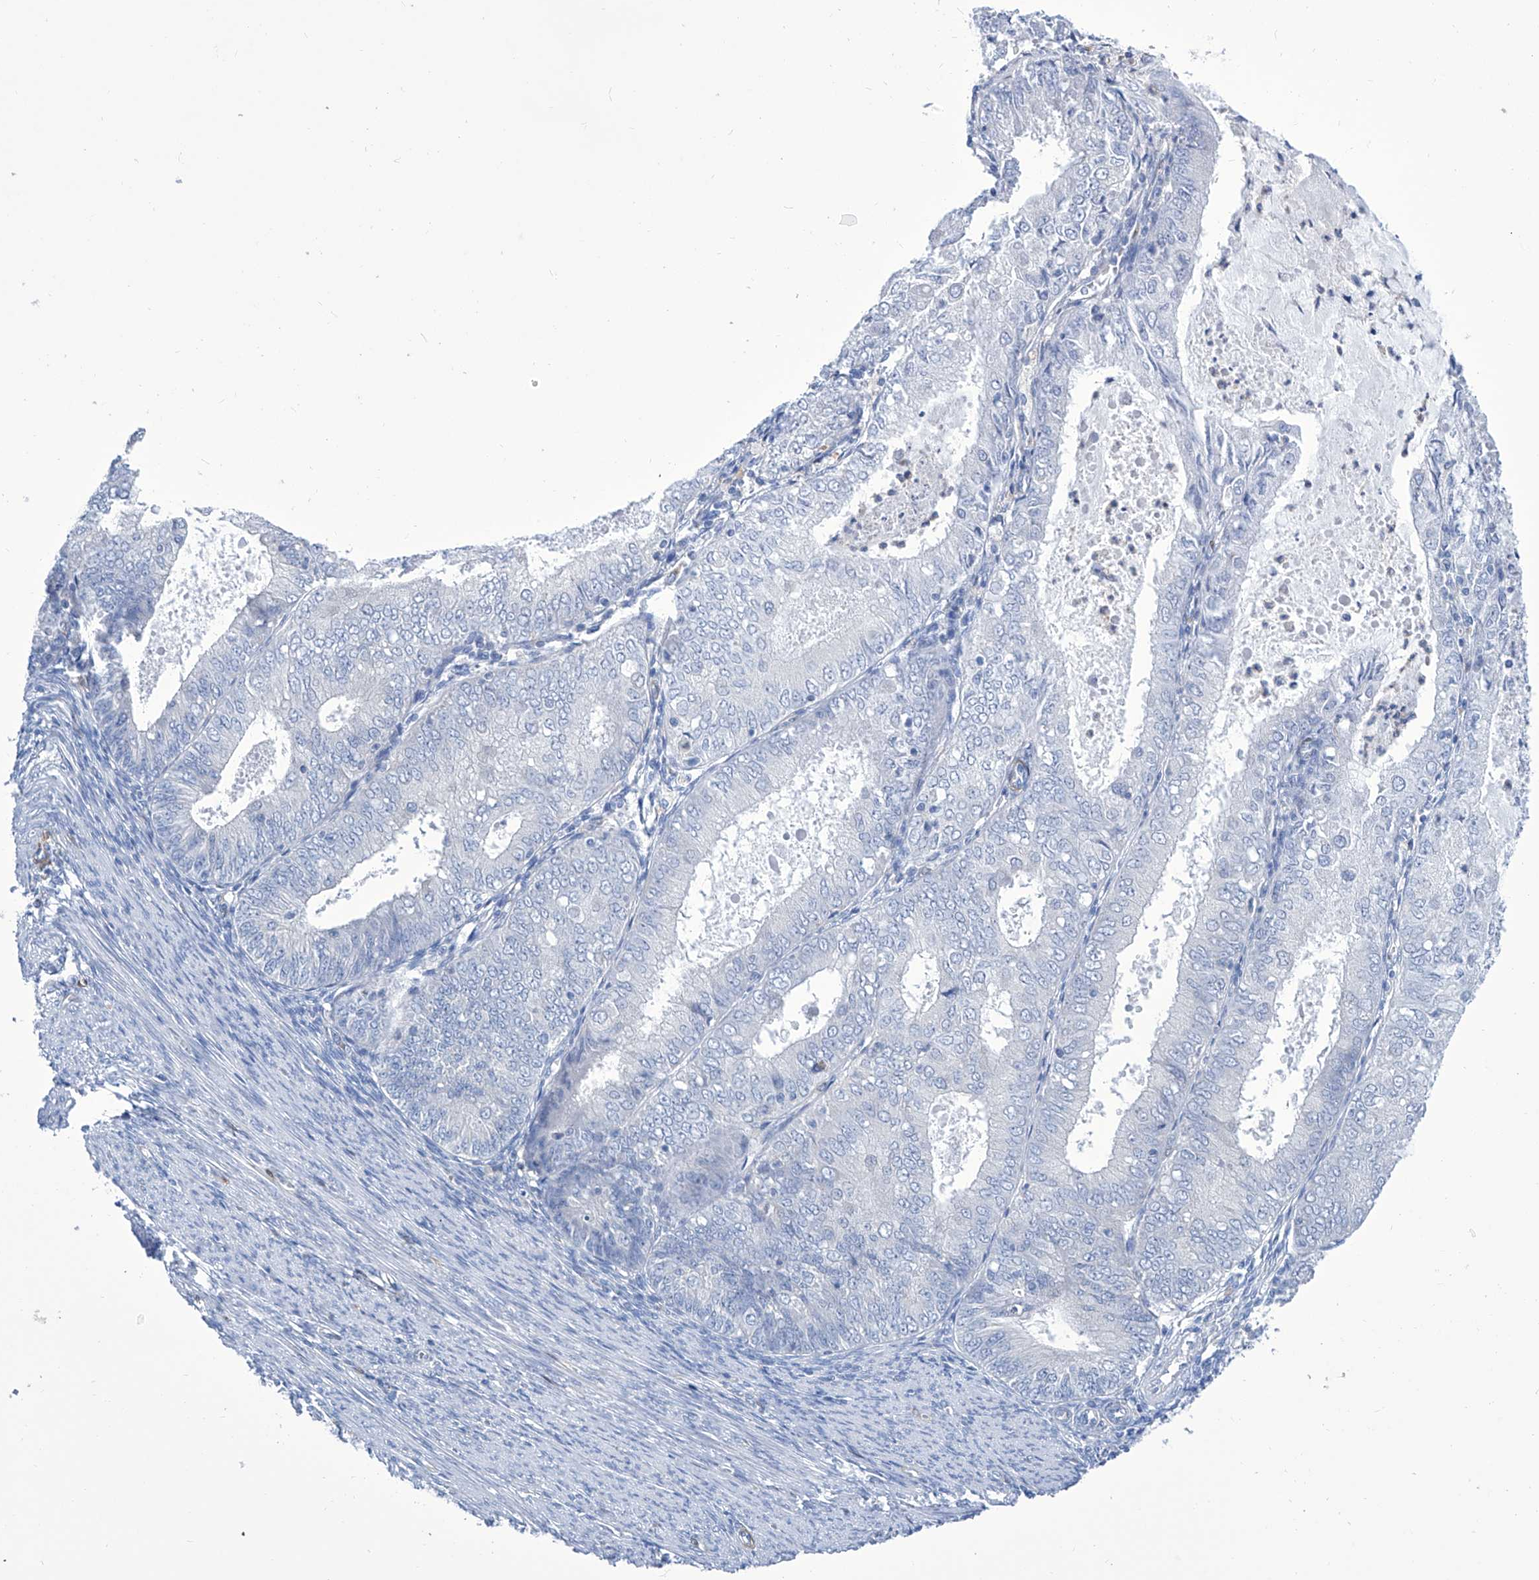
{"staining": {"intensity": "negative", "quantity": "none", "location": "none"}, "tissue": "endometrial cancer", "cell_type": "Tumor cells", "image_type": "cancer", "snomed": [{"axis": "morphology", "description": "Adenocarcinoma, NOS"}, {"axis": "topography", "description": "Endometrium"}], "caption": "The immunohistochemistry photomicrograph has no significant expression in tumor cells of endometrial cancer tissue.", "gene": "IMPA2", "patient": {"sex": "female", "age": 57}}